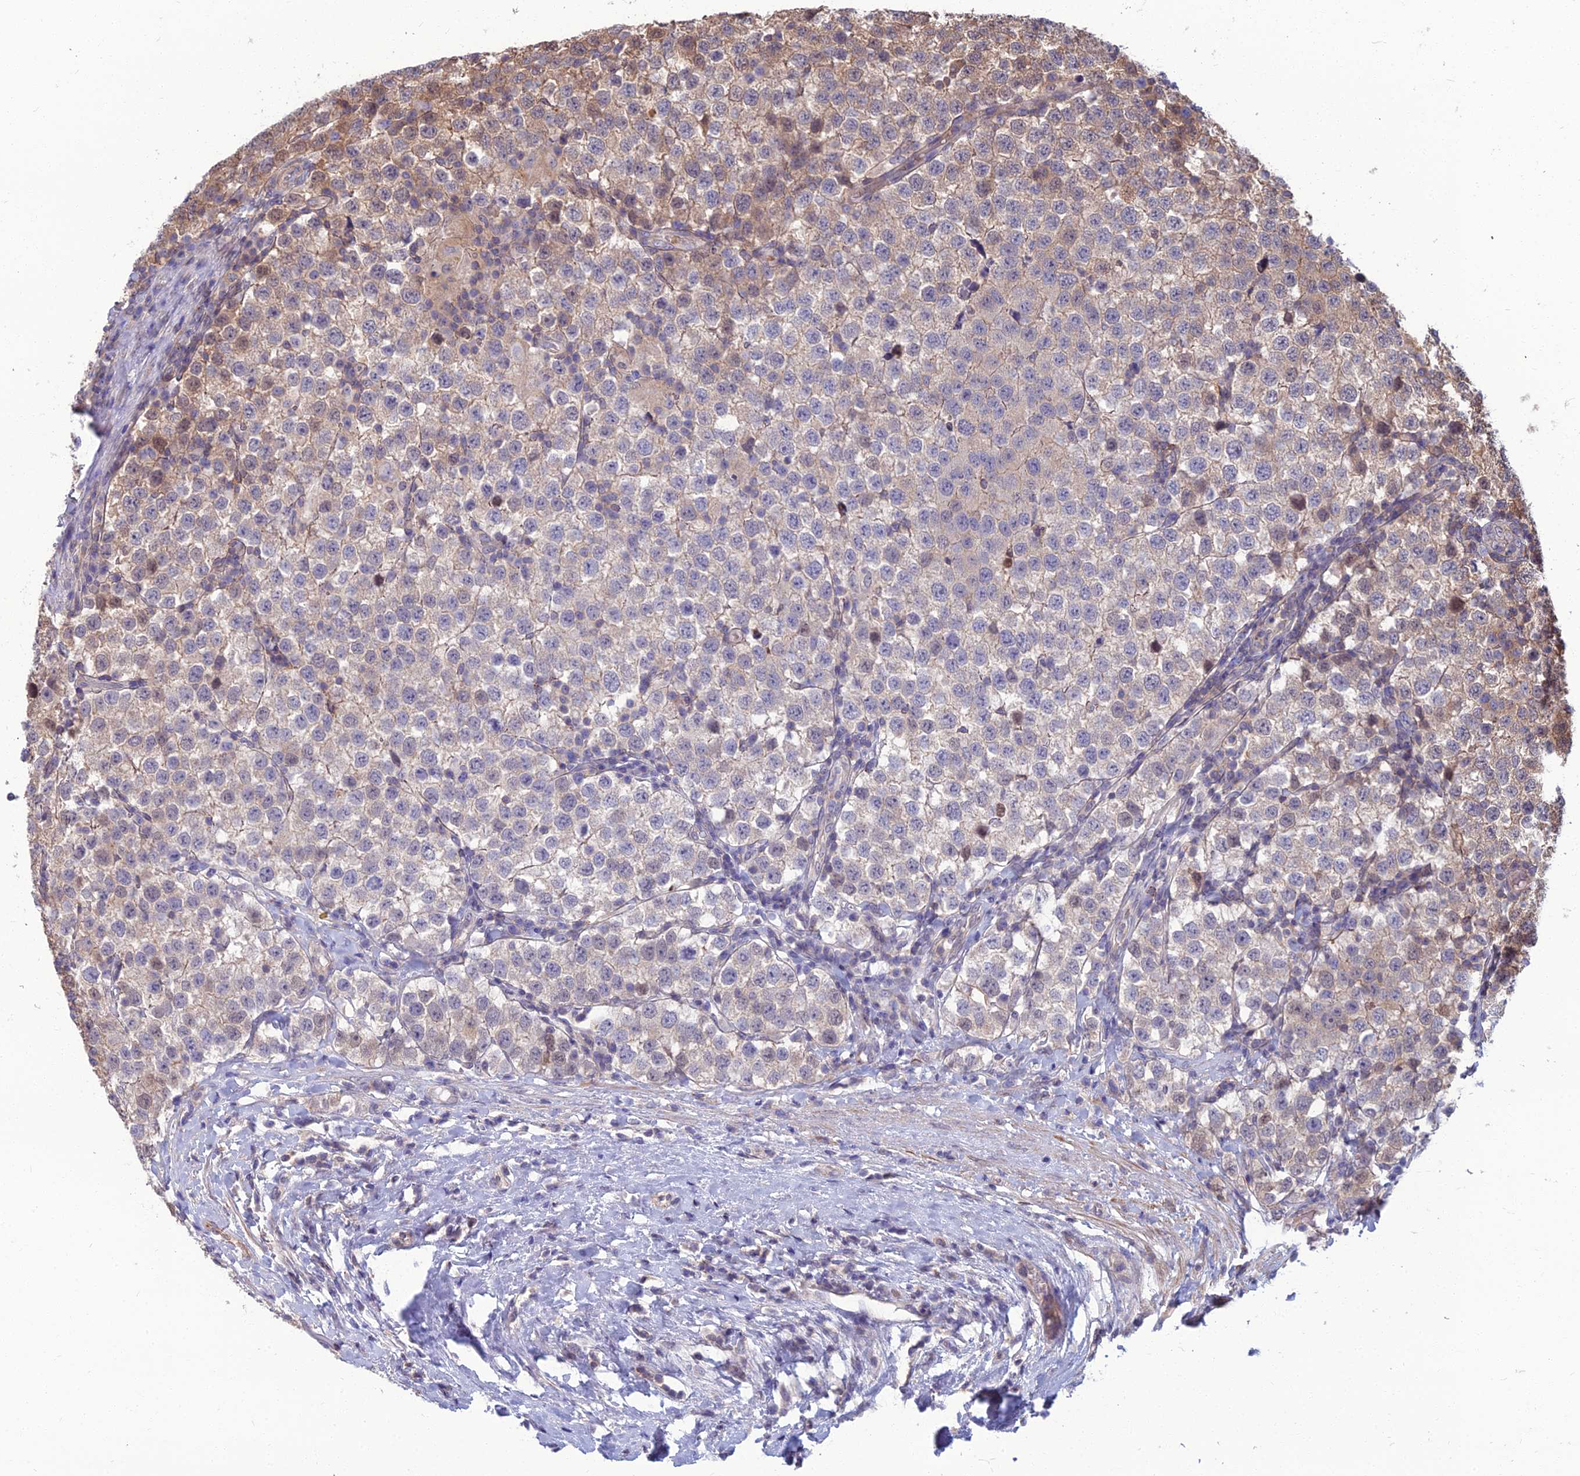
{"staining": {"intensity": "moderate", "quantity": "<25%", "location": "cytoplasmic/membranous"}, "tissue": "testis cancer", "cell_type": "Tumor cells", "image_type": "cancer", "snomed": [{"axis": "morphology", "description": "Seminoma, NOS"}, {"axis": "topography", "description": "Testis"}], "caption": "Immunohistochemistry (IHC) of testis seminoma displays low levels of moderate cytoplasmic/membranous staining in about <25% of tumor cells.", "gene": "OPA3", "patient": {"sex": "male", "age": 34}}